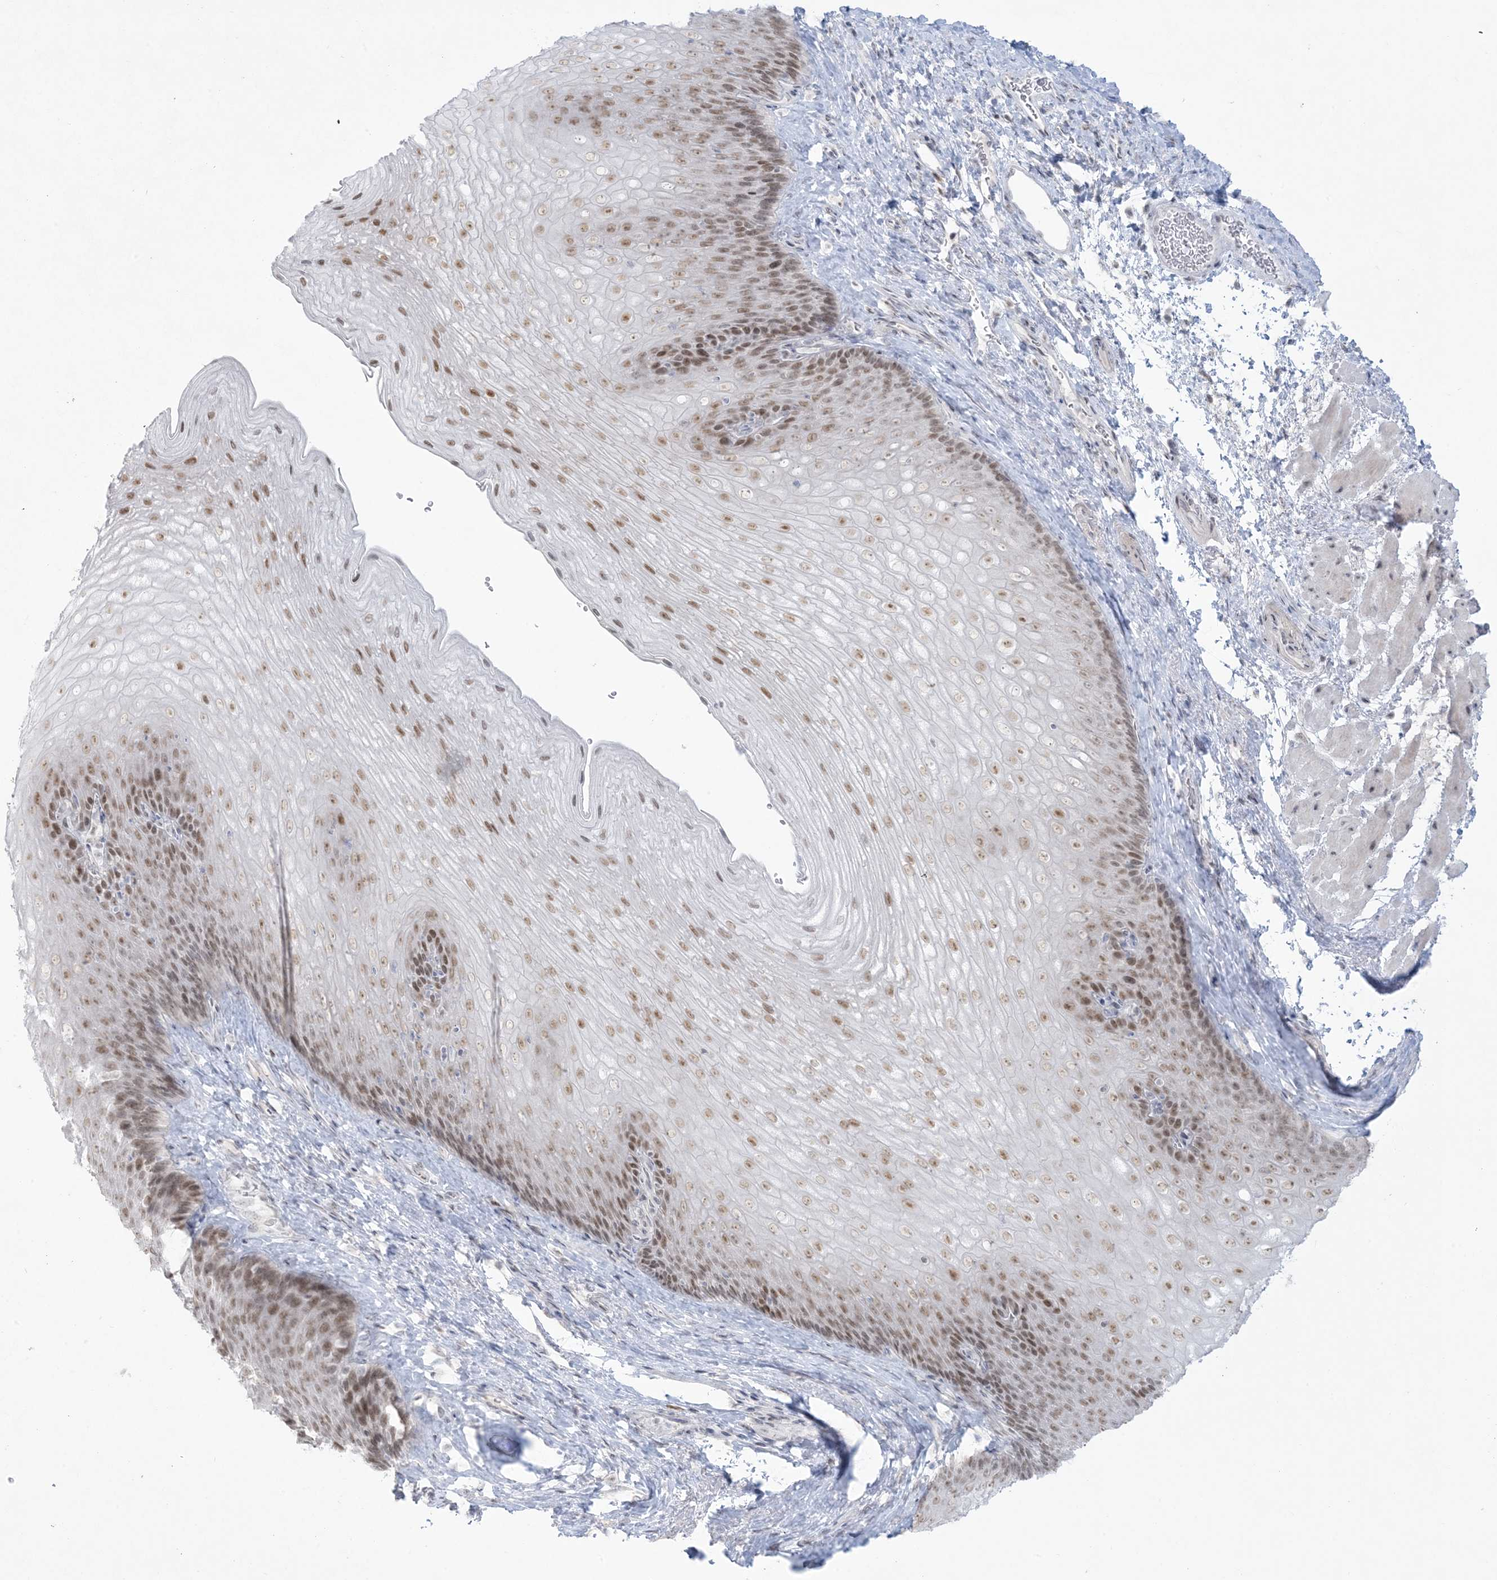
{"staining": {"intensity": "moderate", "quantity": ">75%", "location": "nuclear"}, "tissue": "esophagus", "cell_type": "Squamous epithelial cells", "image_type": "normal", "snomed": [{"axis": "morphology", "description": "Normal tissue, NOS"}, {"axis": "topography", "description": "Esophagus"}], "caption": "Immunohistochemistry (IHC) (DAB (3,3'-diaminobenzidine)) staining of unremarkable esophagus reveals moderate nuclear protein expression in approximately >75% of squamous epithelial cells.", "gene": "HOMEZ", "patient": {"sex": "female", "age": 66}}